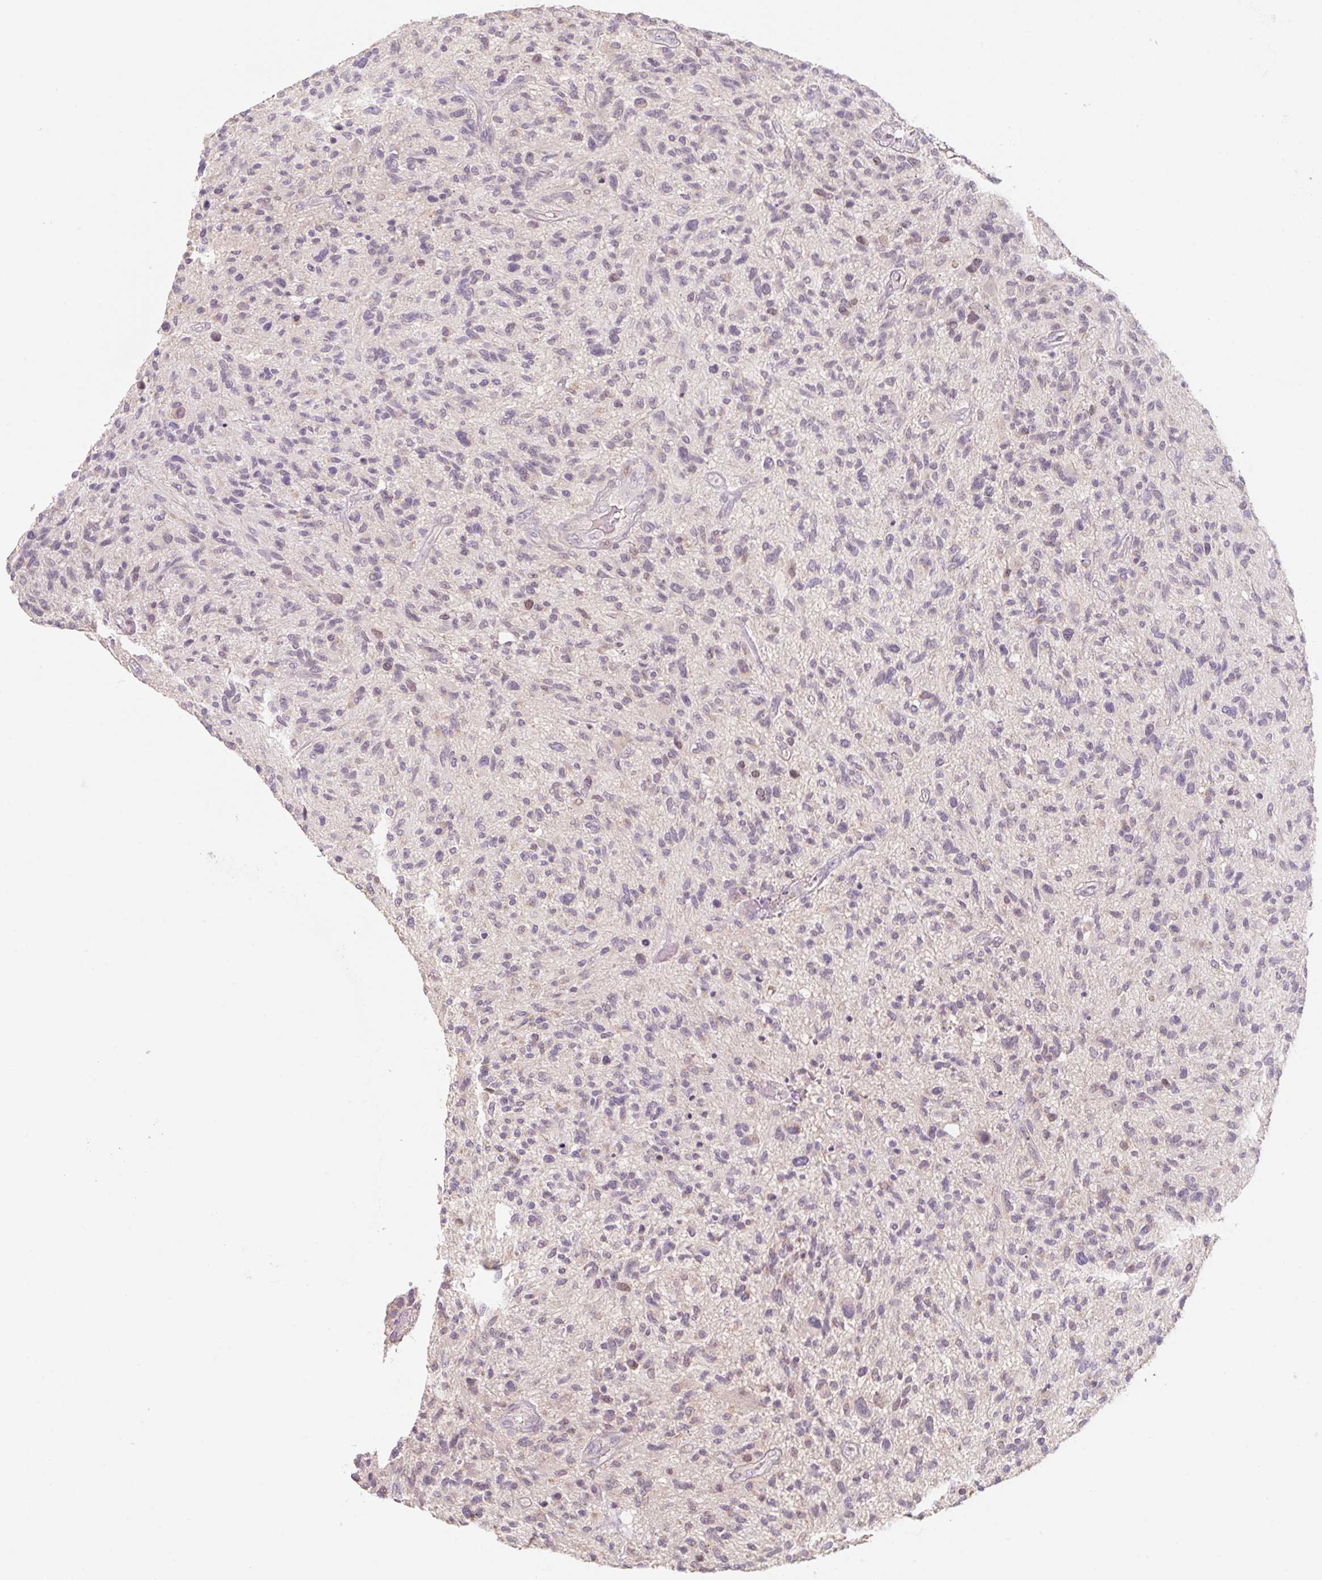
{"staining": {"intensity": "weak", "quantity": "25%-75%", "location": "cytoplasmic/membranous"}, "tissue": "glioma", "cell_type": "Tumor cells", "image_type": "cancer", "snomed": [{"axis": "morphology", "description": "Glioma, malignant, High grade"}, {"axis": "topography", "description": "Brain"}], "caption": "High-grade glioma (malignant) tissue shows weak cytoplasmic/membranous staining in approximately 25%-75% of tumor cells", "gene": "MIA2", "patient": {"sex": "male", "age": 47}}